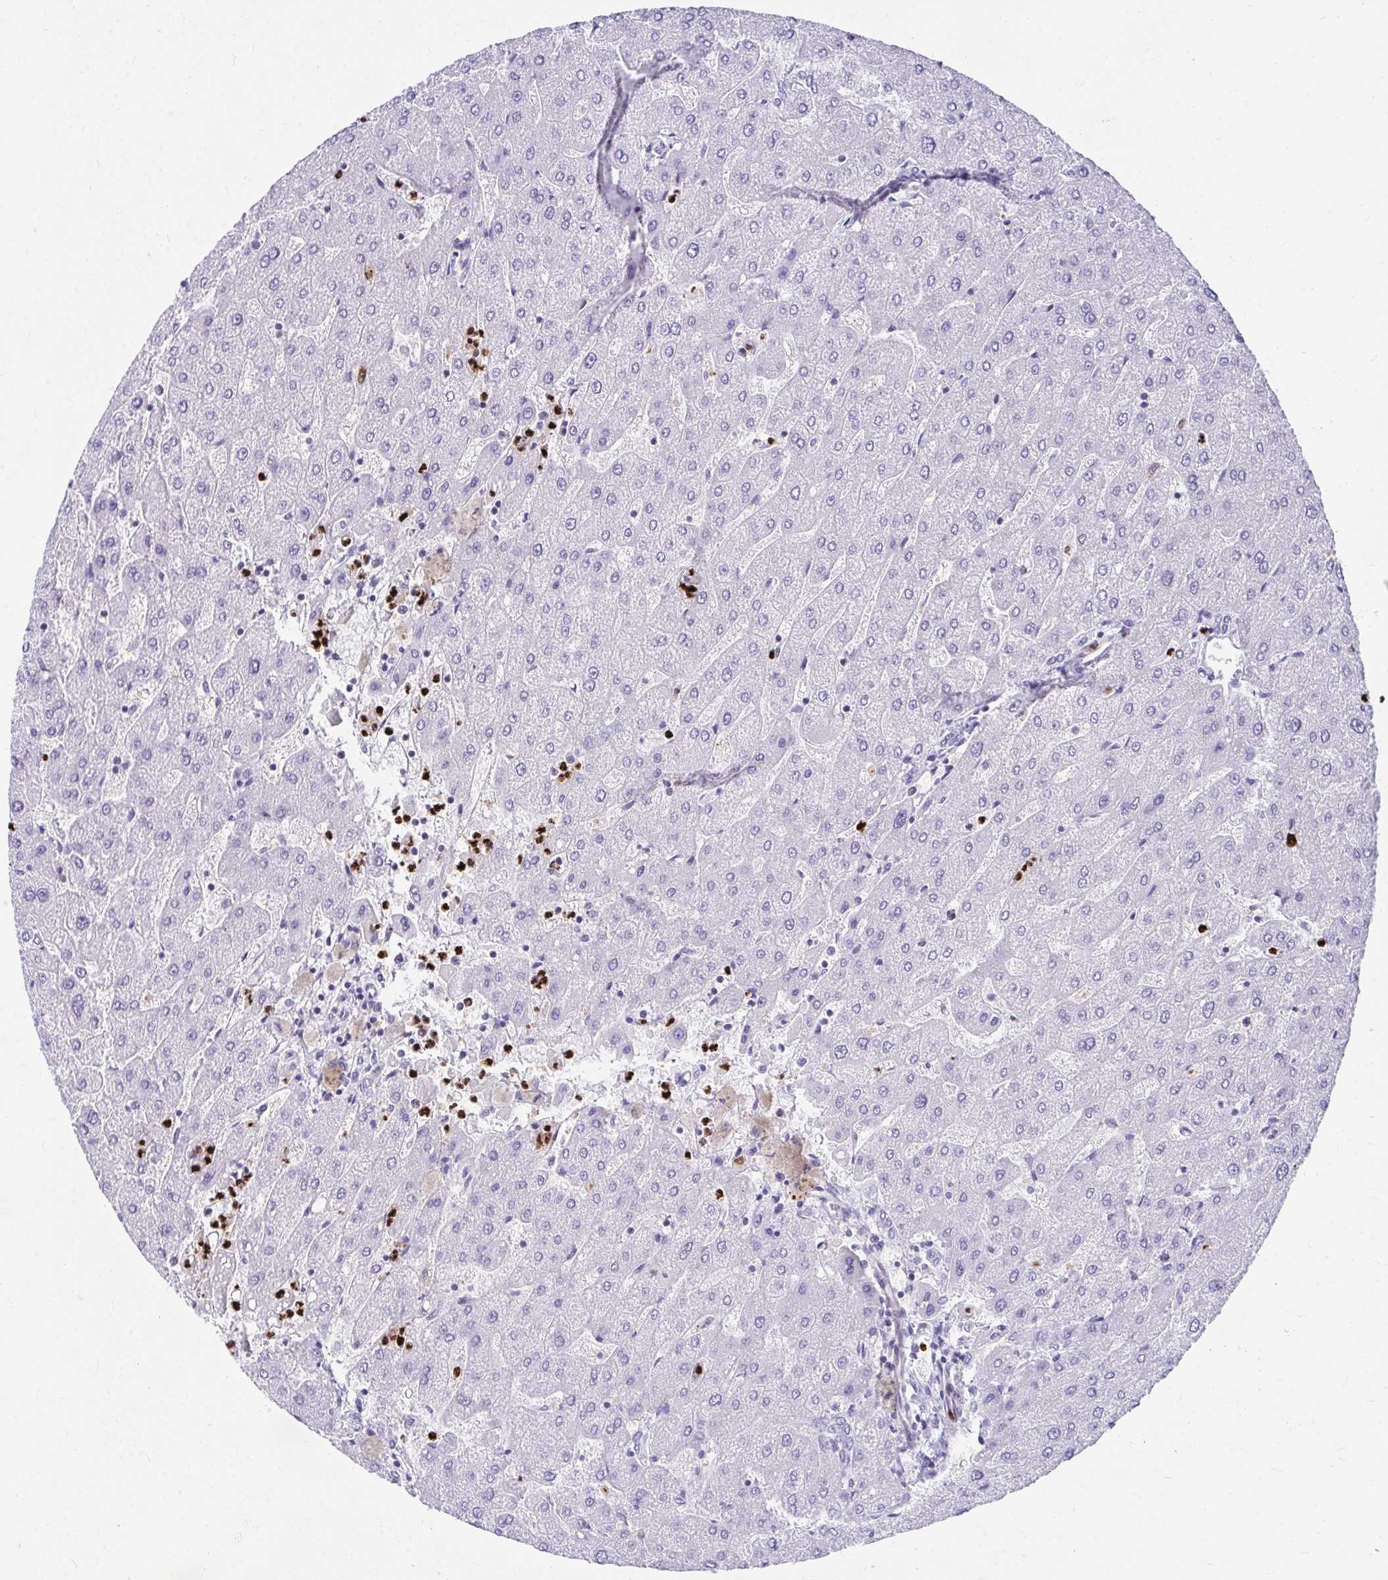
{"staining": {"intensity": "negative", "quantity": "none", "location": "none"}, "tissue": "liver", "cell_type": "Cholangiocytes", "image_type": "normal", "snomed": [{"axis": "morphology", "description": "Normal tissue, NOS"}, {"axis": "topography", "description": "Liver"}], "caption": "Immunohistochemical staining of unremarkable liver displays no significant expression in cholangiocytes.", "gene": "CSTB", "patient": {"sex": "male", "age": 67}}